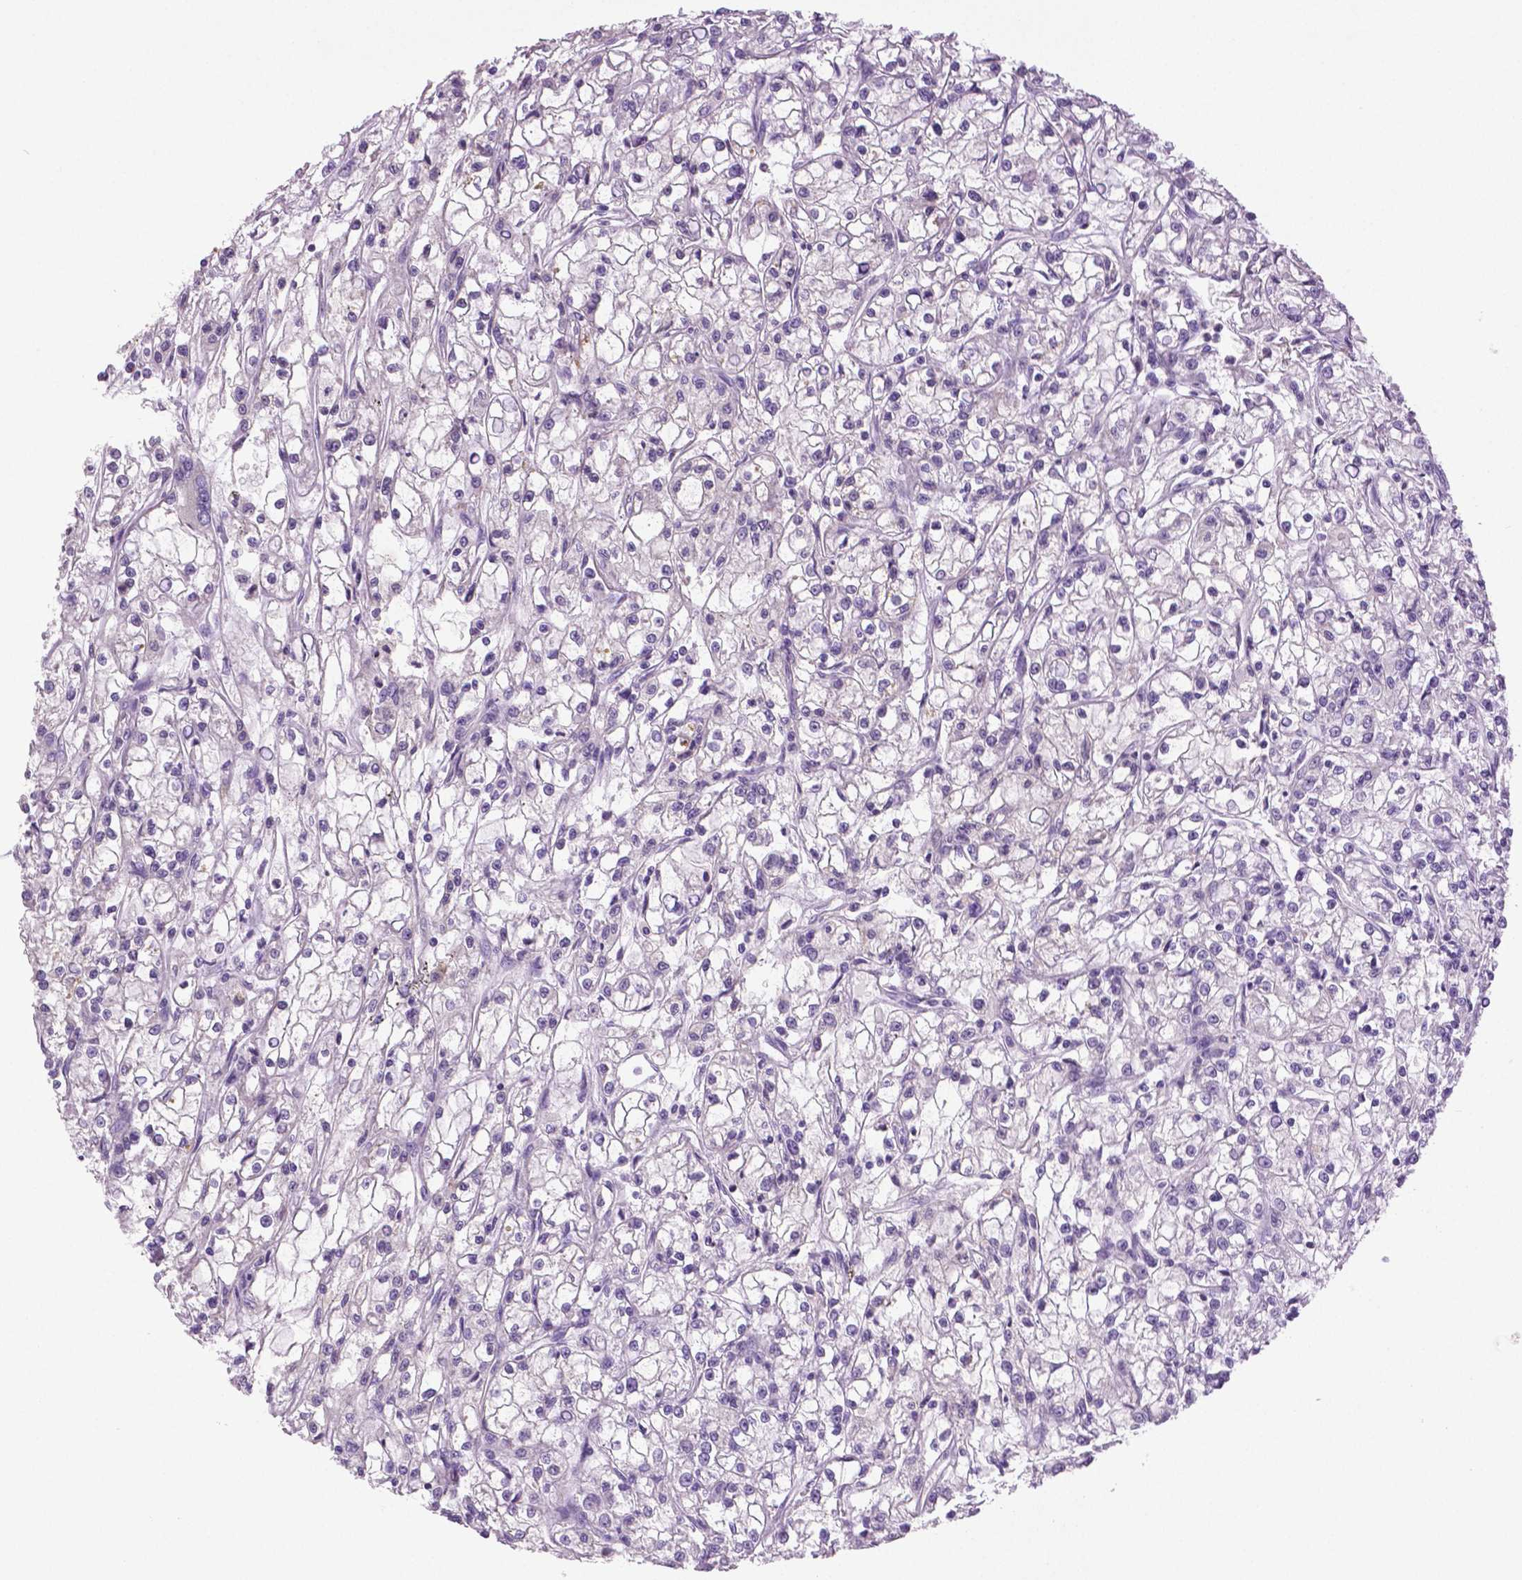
{"staining": {"intensity": "negative", "quantity": "none", "location": "none"}, "tissue": "renal cancer", "cell_type": "Tumor cells", "image_type": "cancer", "snomed": [{"axis": "morphology", "description": "Adenocarcinoma, NOS"}, {"axis": "topography", "description": "Kidney"}], "caption": "A high-resolution image shows immunohistochemistry staining of adenocarcinoma (renal), which demonstrates no significant expression in tumor cells. Brightfield microscopy of IHC stained with DAB (brown) and hematoxylin (blue), captured at high magnification.", "gene": "DNAH12", "patient": {"sex": "female", "age": 59}}